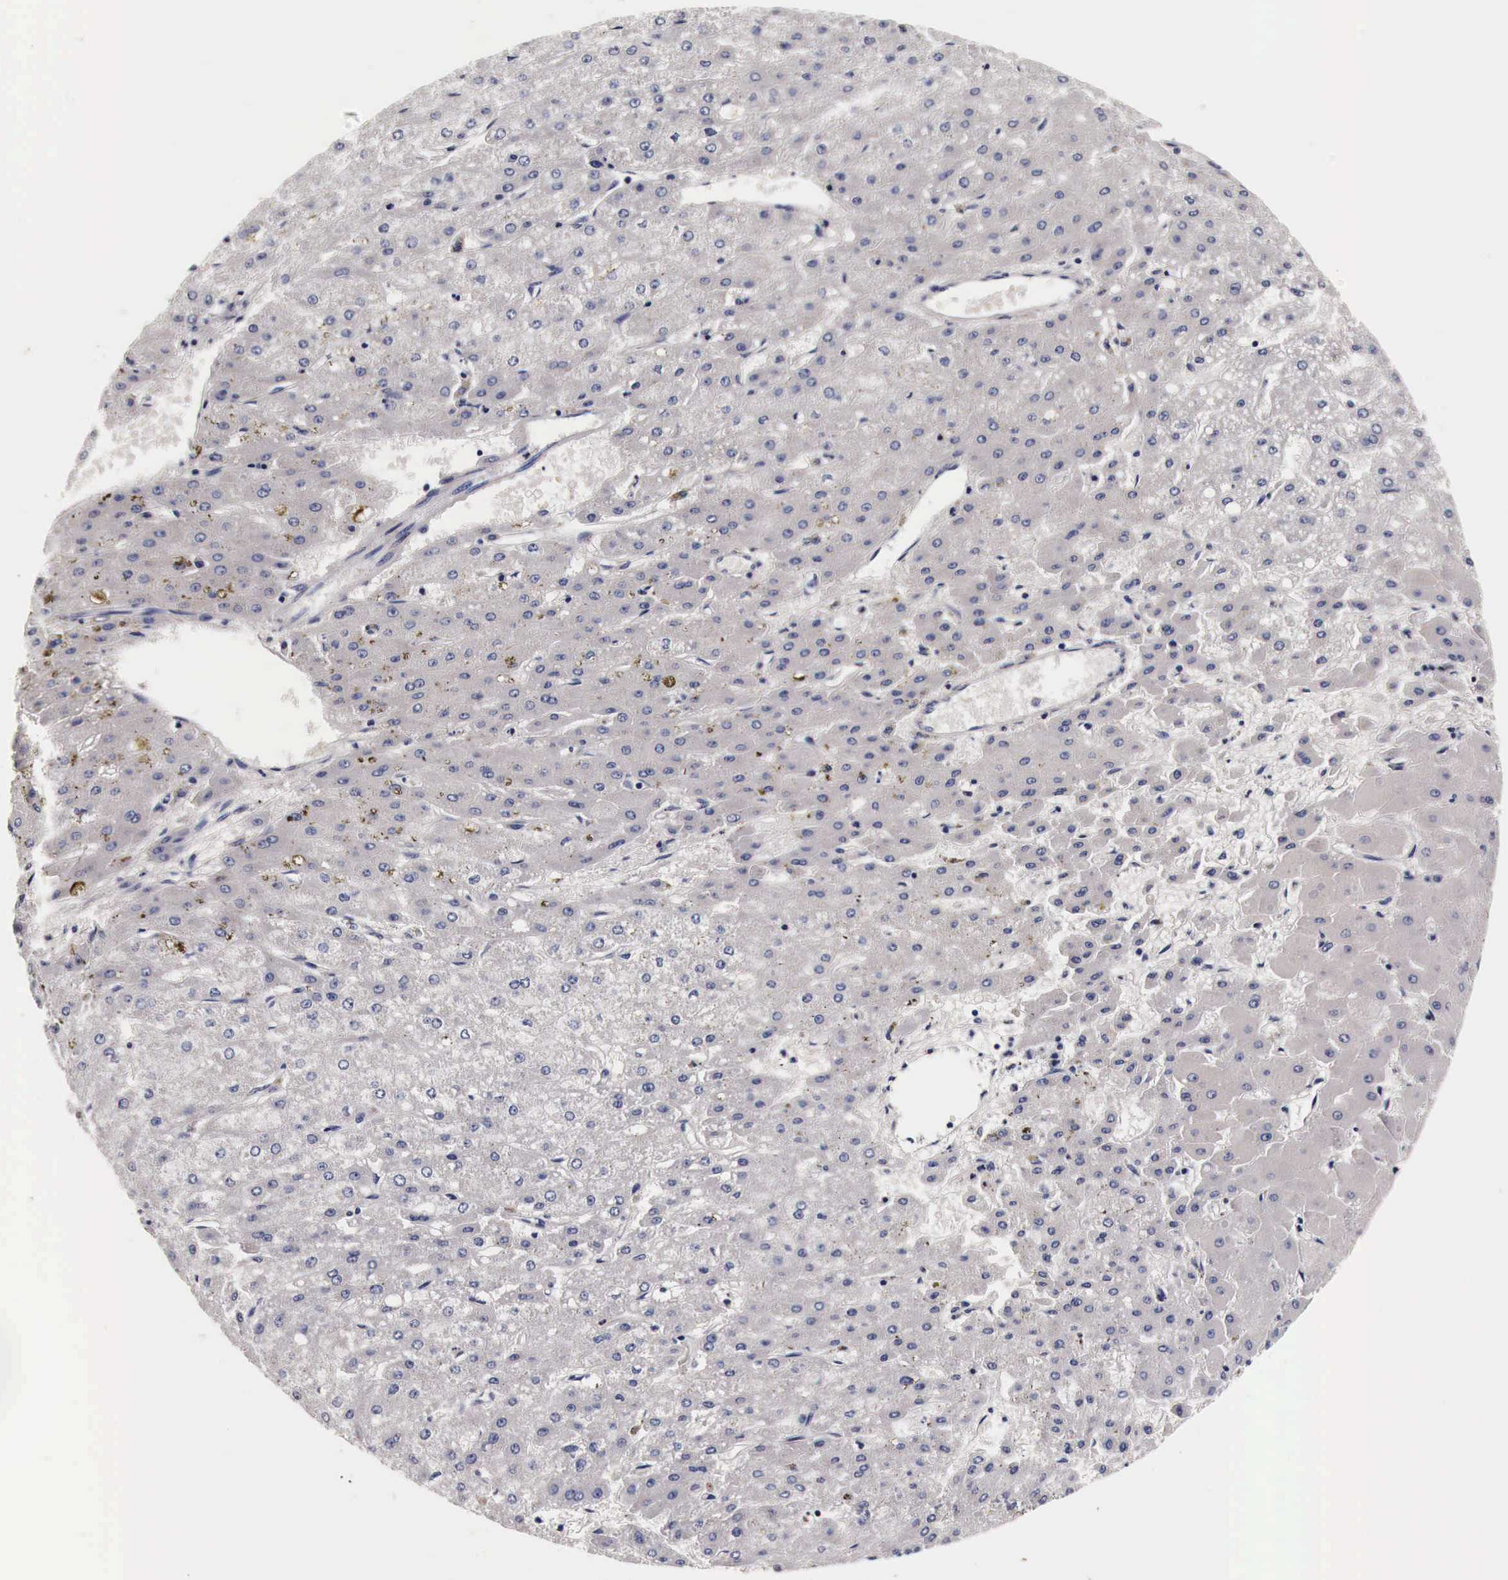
{"staining": {"intensity": "negative", "quantity": "none", "location": "none"}, "tissue": "liver cancer", "cell_type": "Tumor cells", "image_type": "cancer", "snomed": [{"axis": "morphology", "description": "Carcinoma, Hepatocellular, NOS"}, {"axis": "topography", "description": "Liver"}], "caption": "Immunohistochemical staining of human liver cancer displays no significant positivity in tumor cells. Nuclei are stained in blue.", "gene": "RP2", "patient": {"sex": "female", "age": 52}}